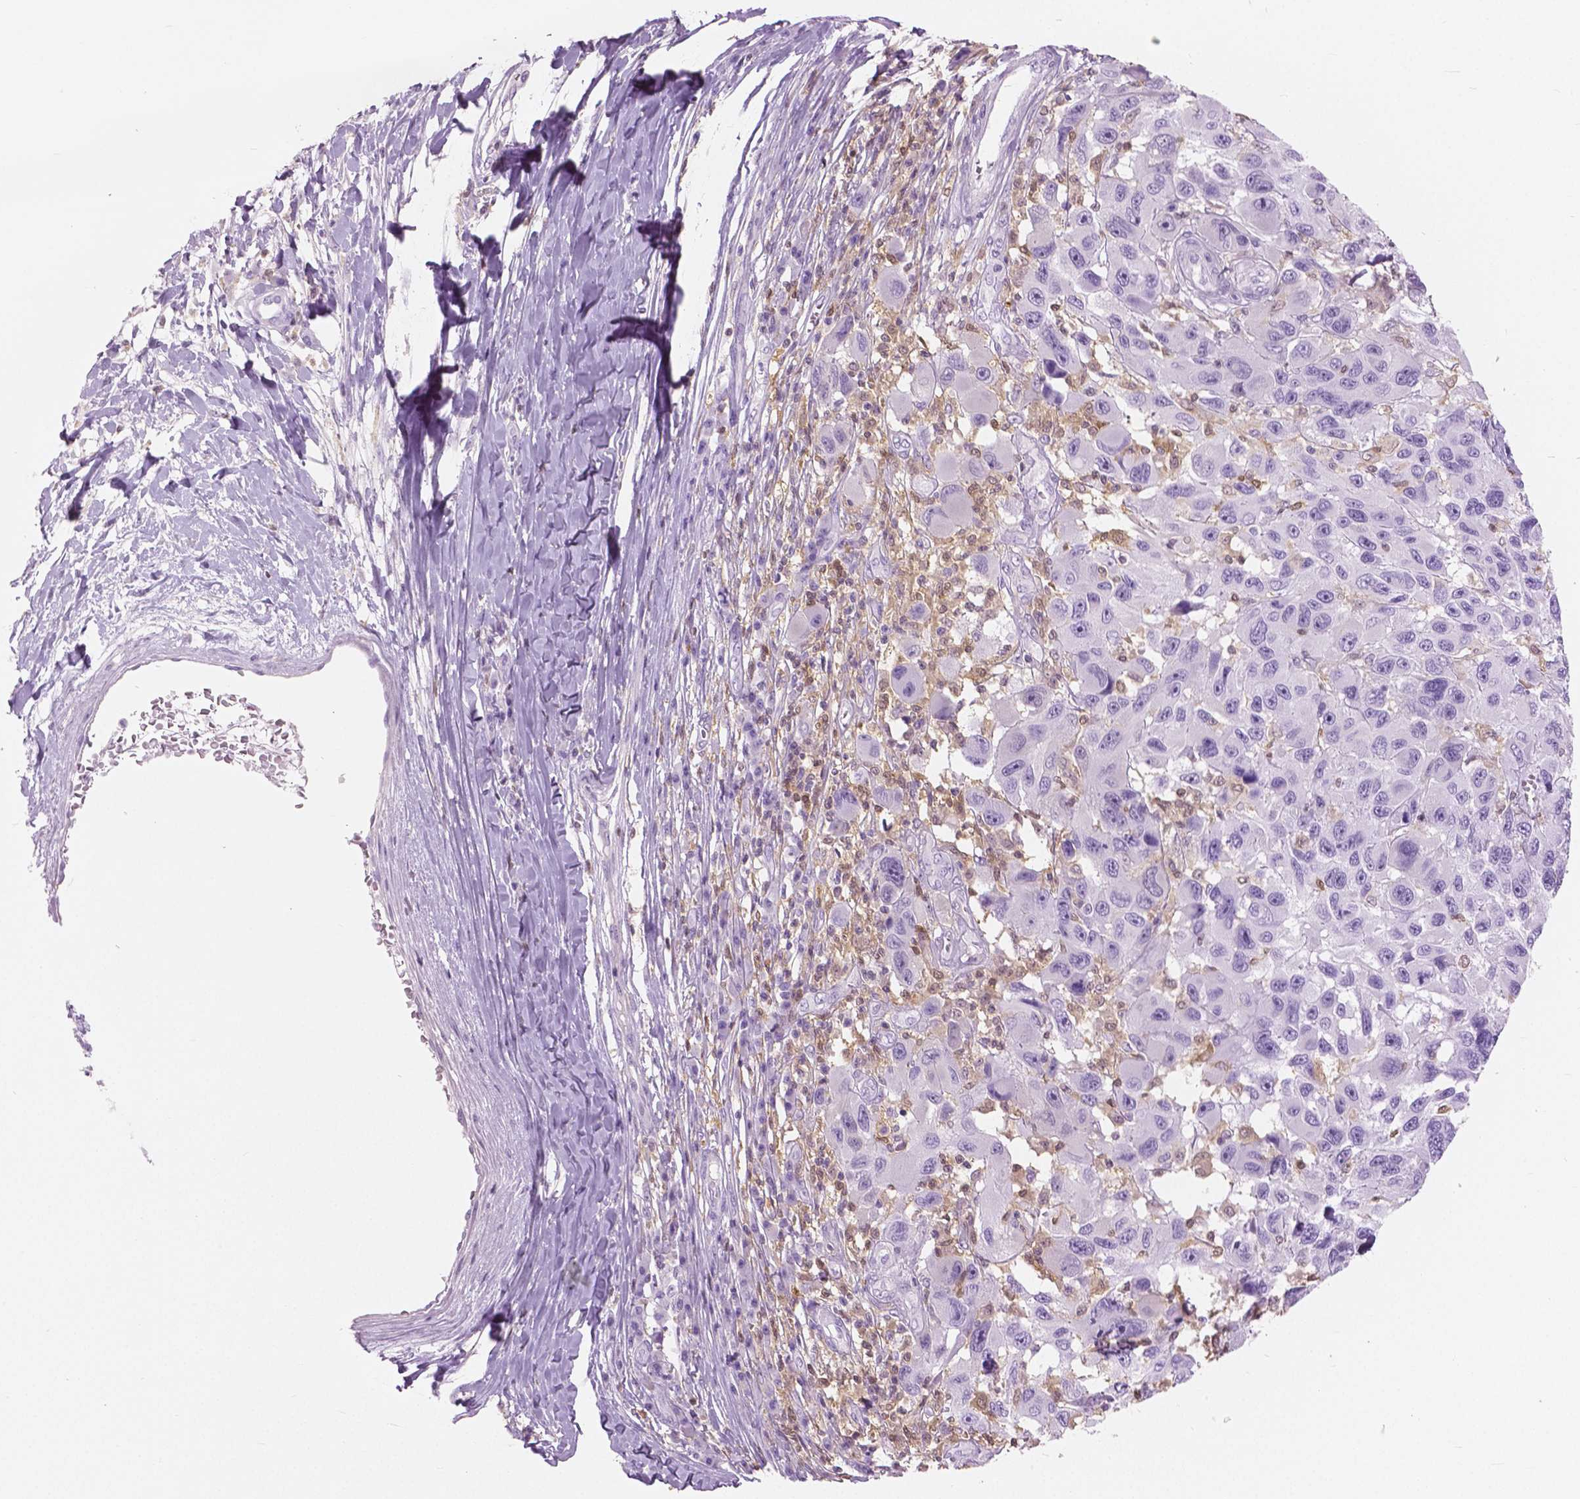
{"staining": {"intensity": "negative", "quantity": "none", "location": "none"}, "tissue": "melanoma", "cell_type": "Tumor cells", "image_type": "cancer", "snomed": [{"axis": "morphology", "description": "Malignant melanoma, NOS"}, {"axis": "topography", "description": "Skin"}], "caption": "This is an IHC histopathology image of malignant melanoma. There is no expression in tumor cells.", "gene": "GALM", "patient": {"sex": "male", "age": 53}}